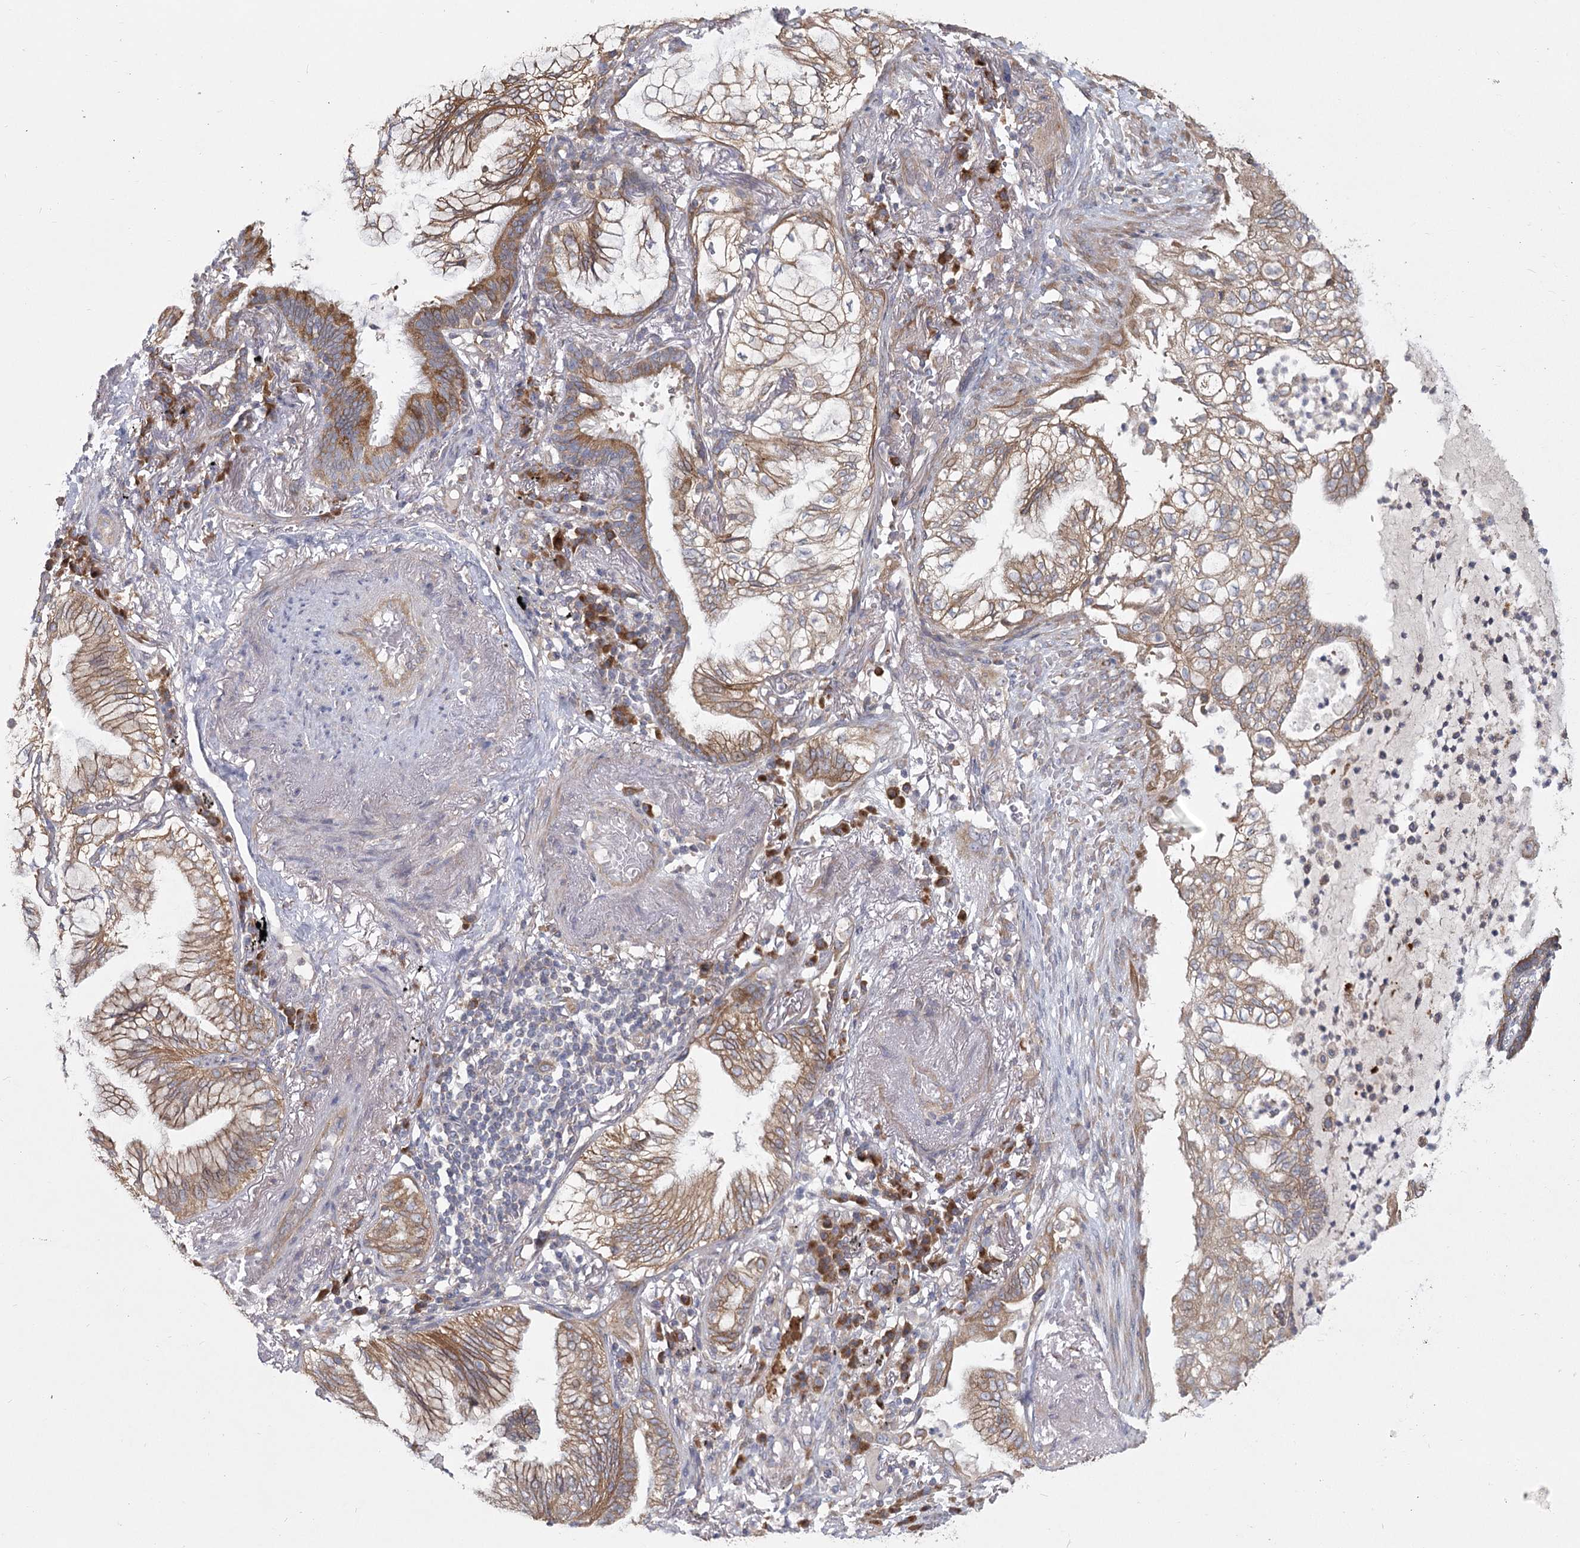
{"staining": {"intensity": "moderate", "quantity": ">75%", "location": "cytoplasmic/membranous"}, "tissue": "lung cancer", "cell_type": "Tumor cells", "image_type": "cancer", "snomed": [{"axis": "morphology", "description": "Adenocarcinoma, NOS"}, {"axis": "topography", "description": "Lung"}], "caption": "Lung cancer stained with a protein marker shows moderate staining in tumor cells.", "gene": "CNTLN", "patient": {"sex": "female", "age": 70}}